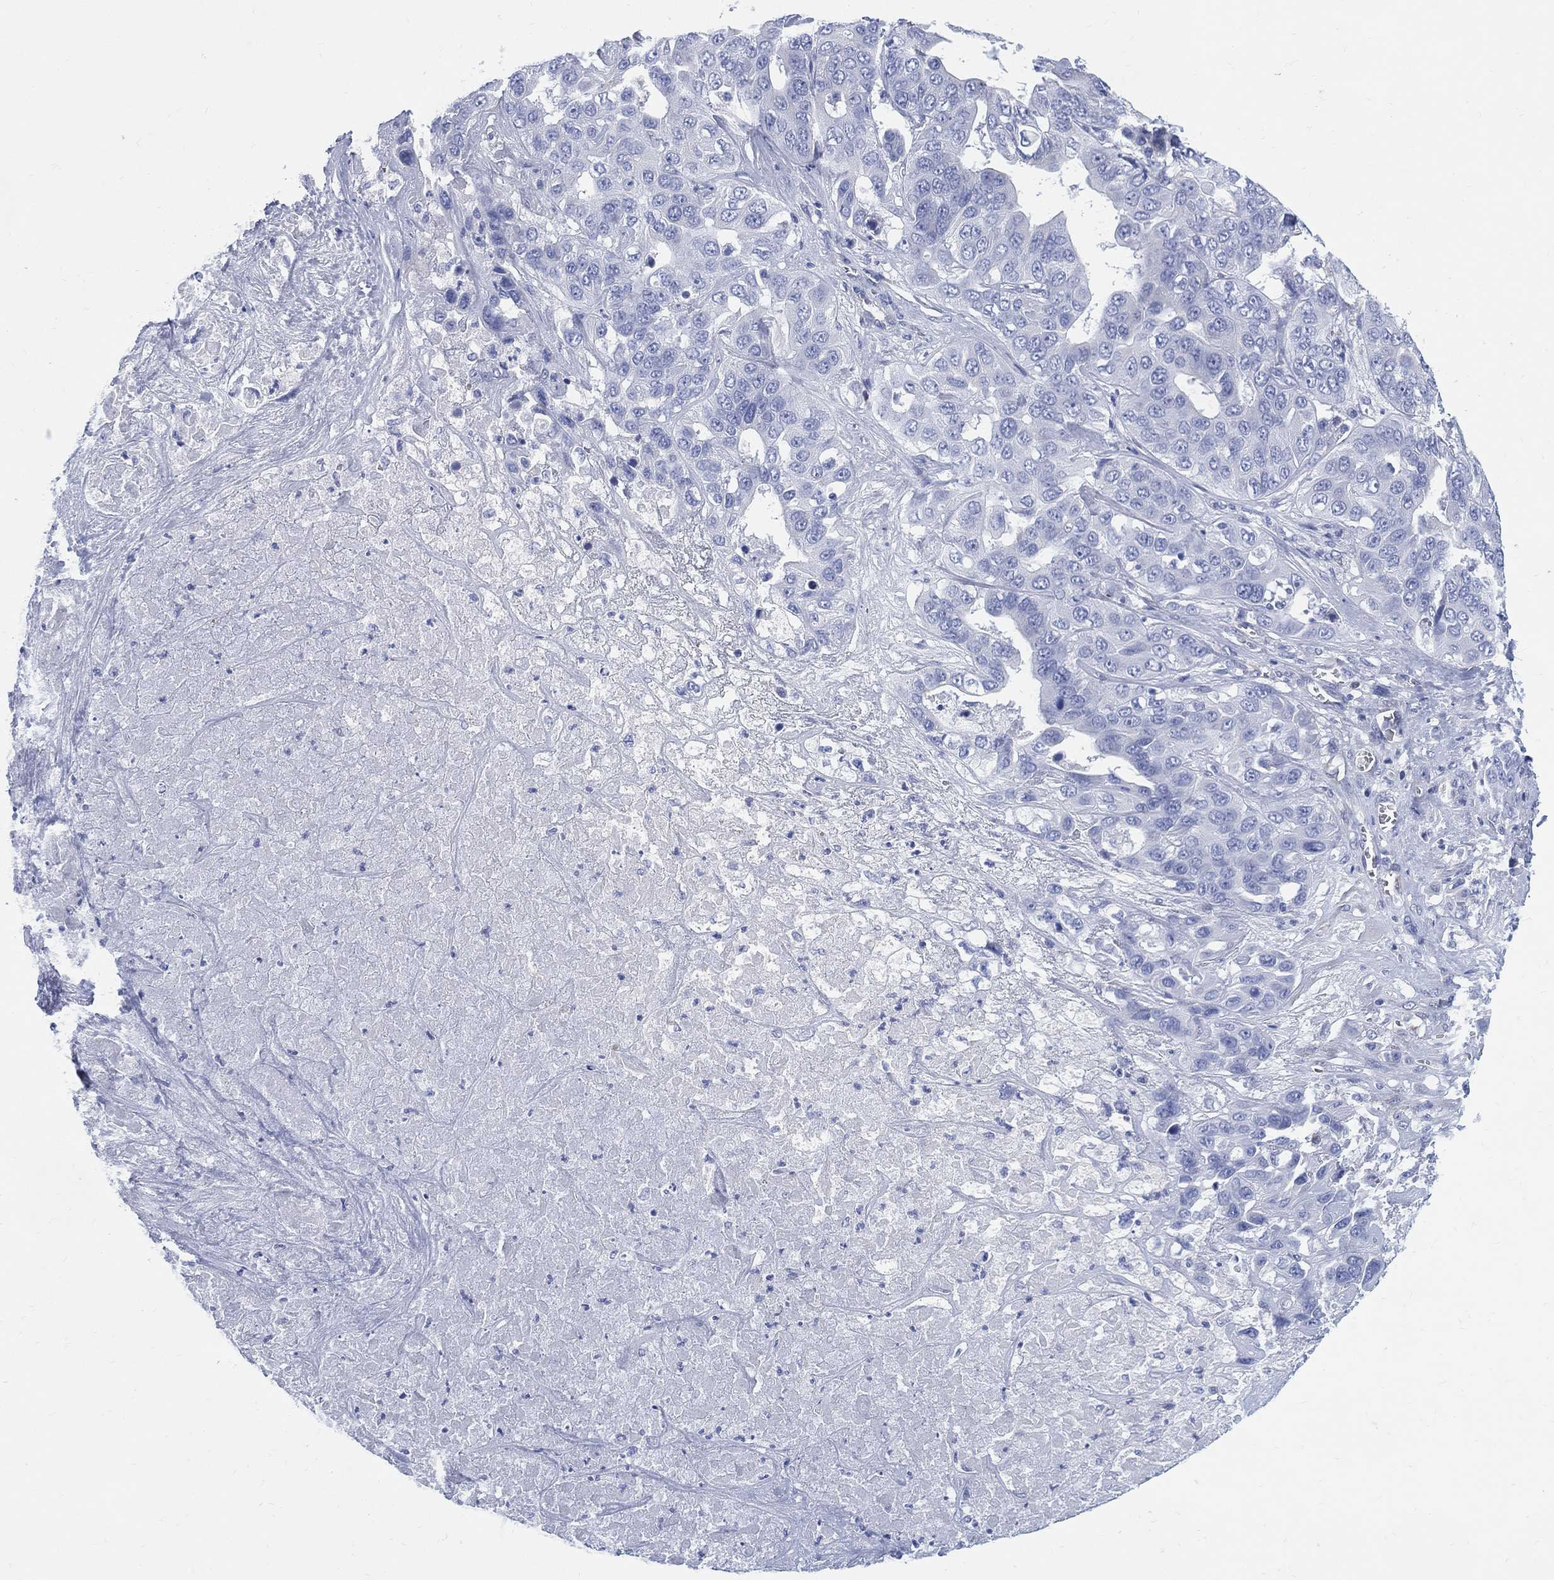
{"staining": {"intensity": "negative", "quantity": "none", "location": "none"}, "tissue": "liver cancer", "cell_type": "Tumor cells", "image_type": "cancer", "snomed": [{"axis": "morphology", "description": "Cholangiocarcinoma"}, {"axis": "topography", "description": "Liver"}], "caption": "High magnification brightfield microscopy of liver cancer stained with DAB (brown) and counterstained with hematoxylin (blue): tumor cells show no significant positivity.", "gene": "DDI1", "patient": {"sex": "female", "age": 52}}